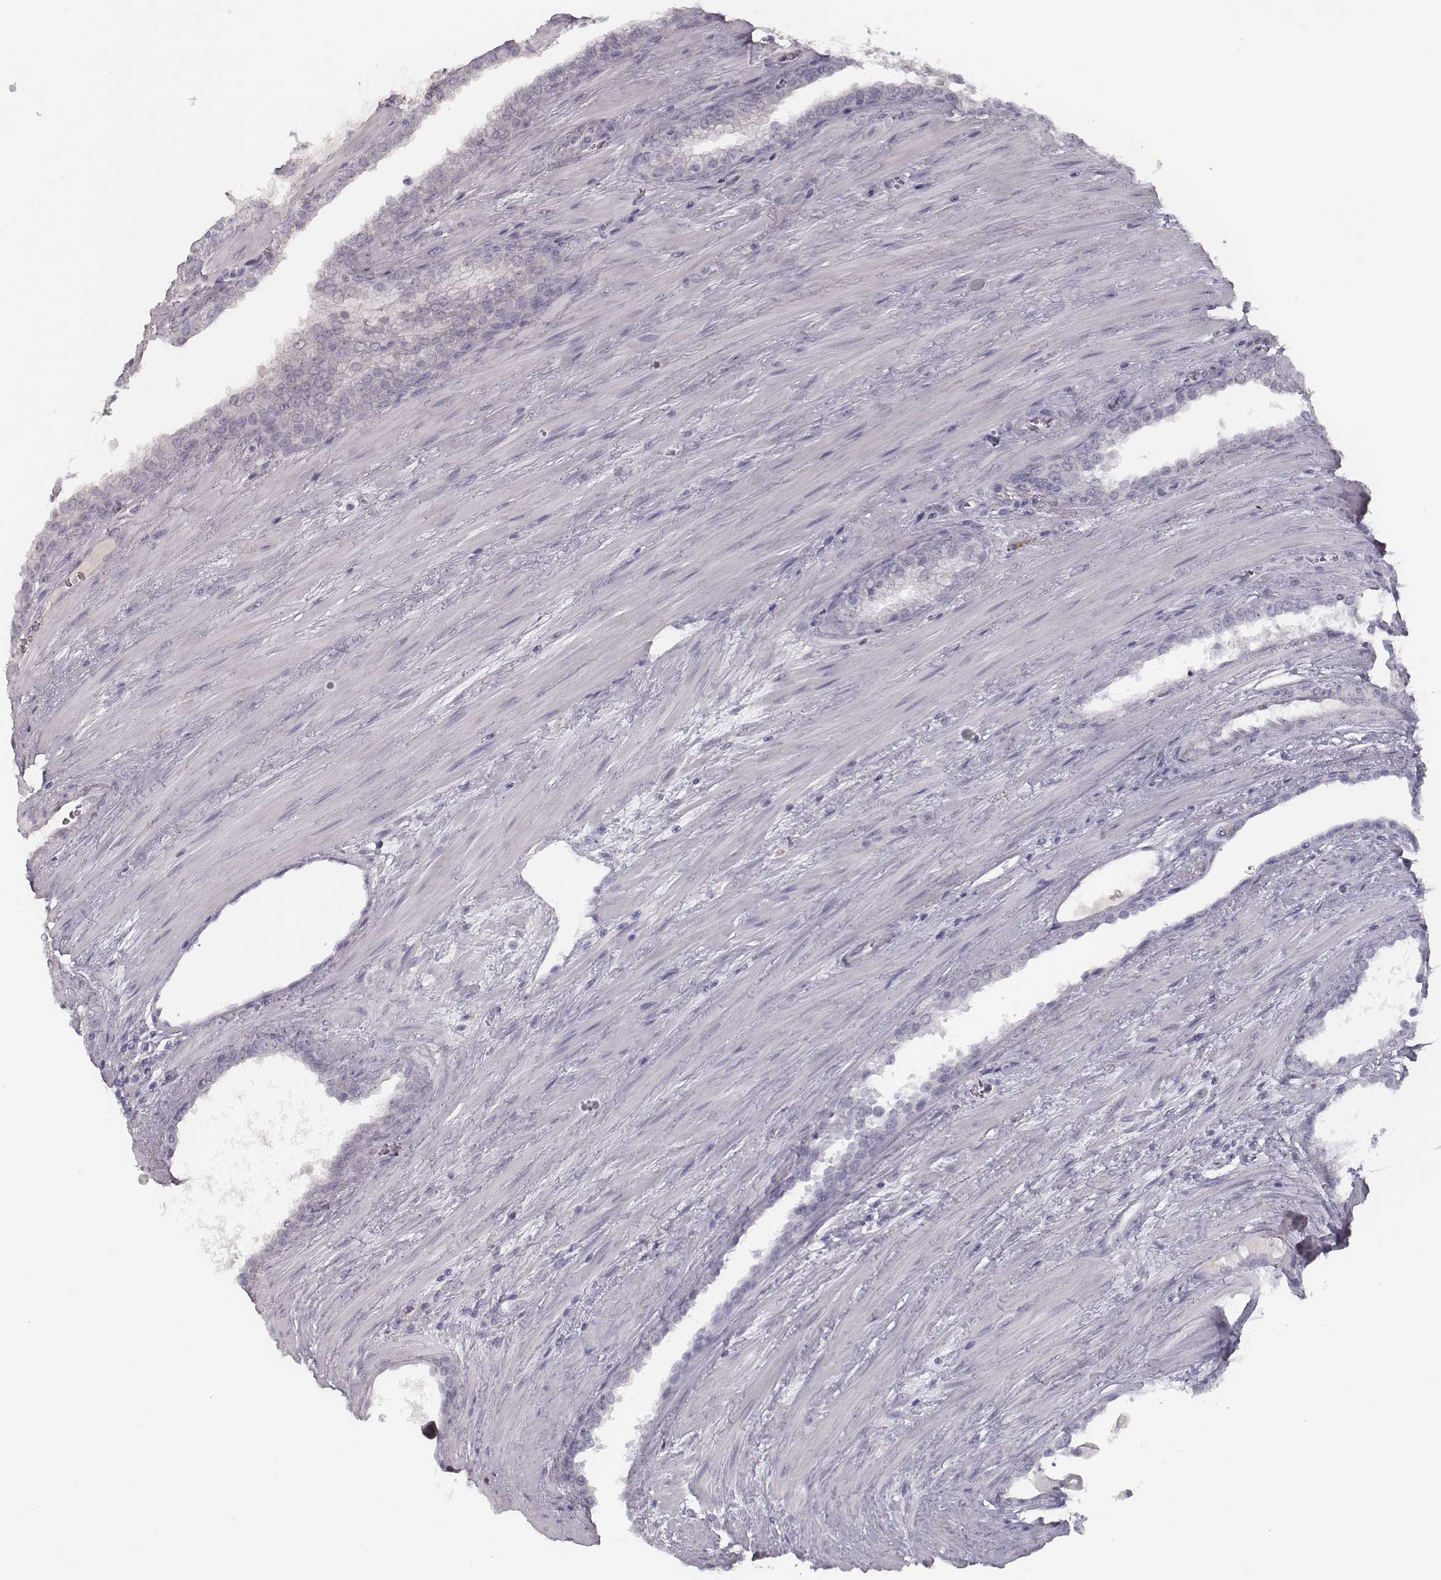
{"staining": {"intensity": "negative", "quantity": "none", "location": "none"}, "tissue": "prostate cancer", "cell_type": "Tumor cells", "image_type": "cancer", "snomed": [{"axis": "morphology", "description": "Adenocarcinoma, NOS"}, {"axis": "topography", "description": "Prostate"}], "caption": "A photomicrograph of prostate cancer (adenocarcinoma) stained for a protein exhibits no brown staining in tumor cells.", "gene": "SEPTIN14", "patient": {"sex": "male", "age": 67}}